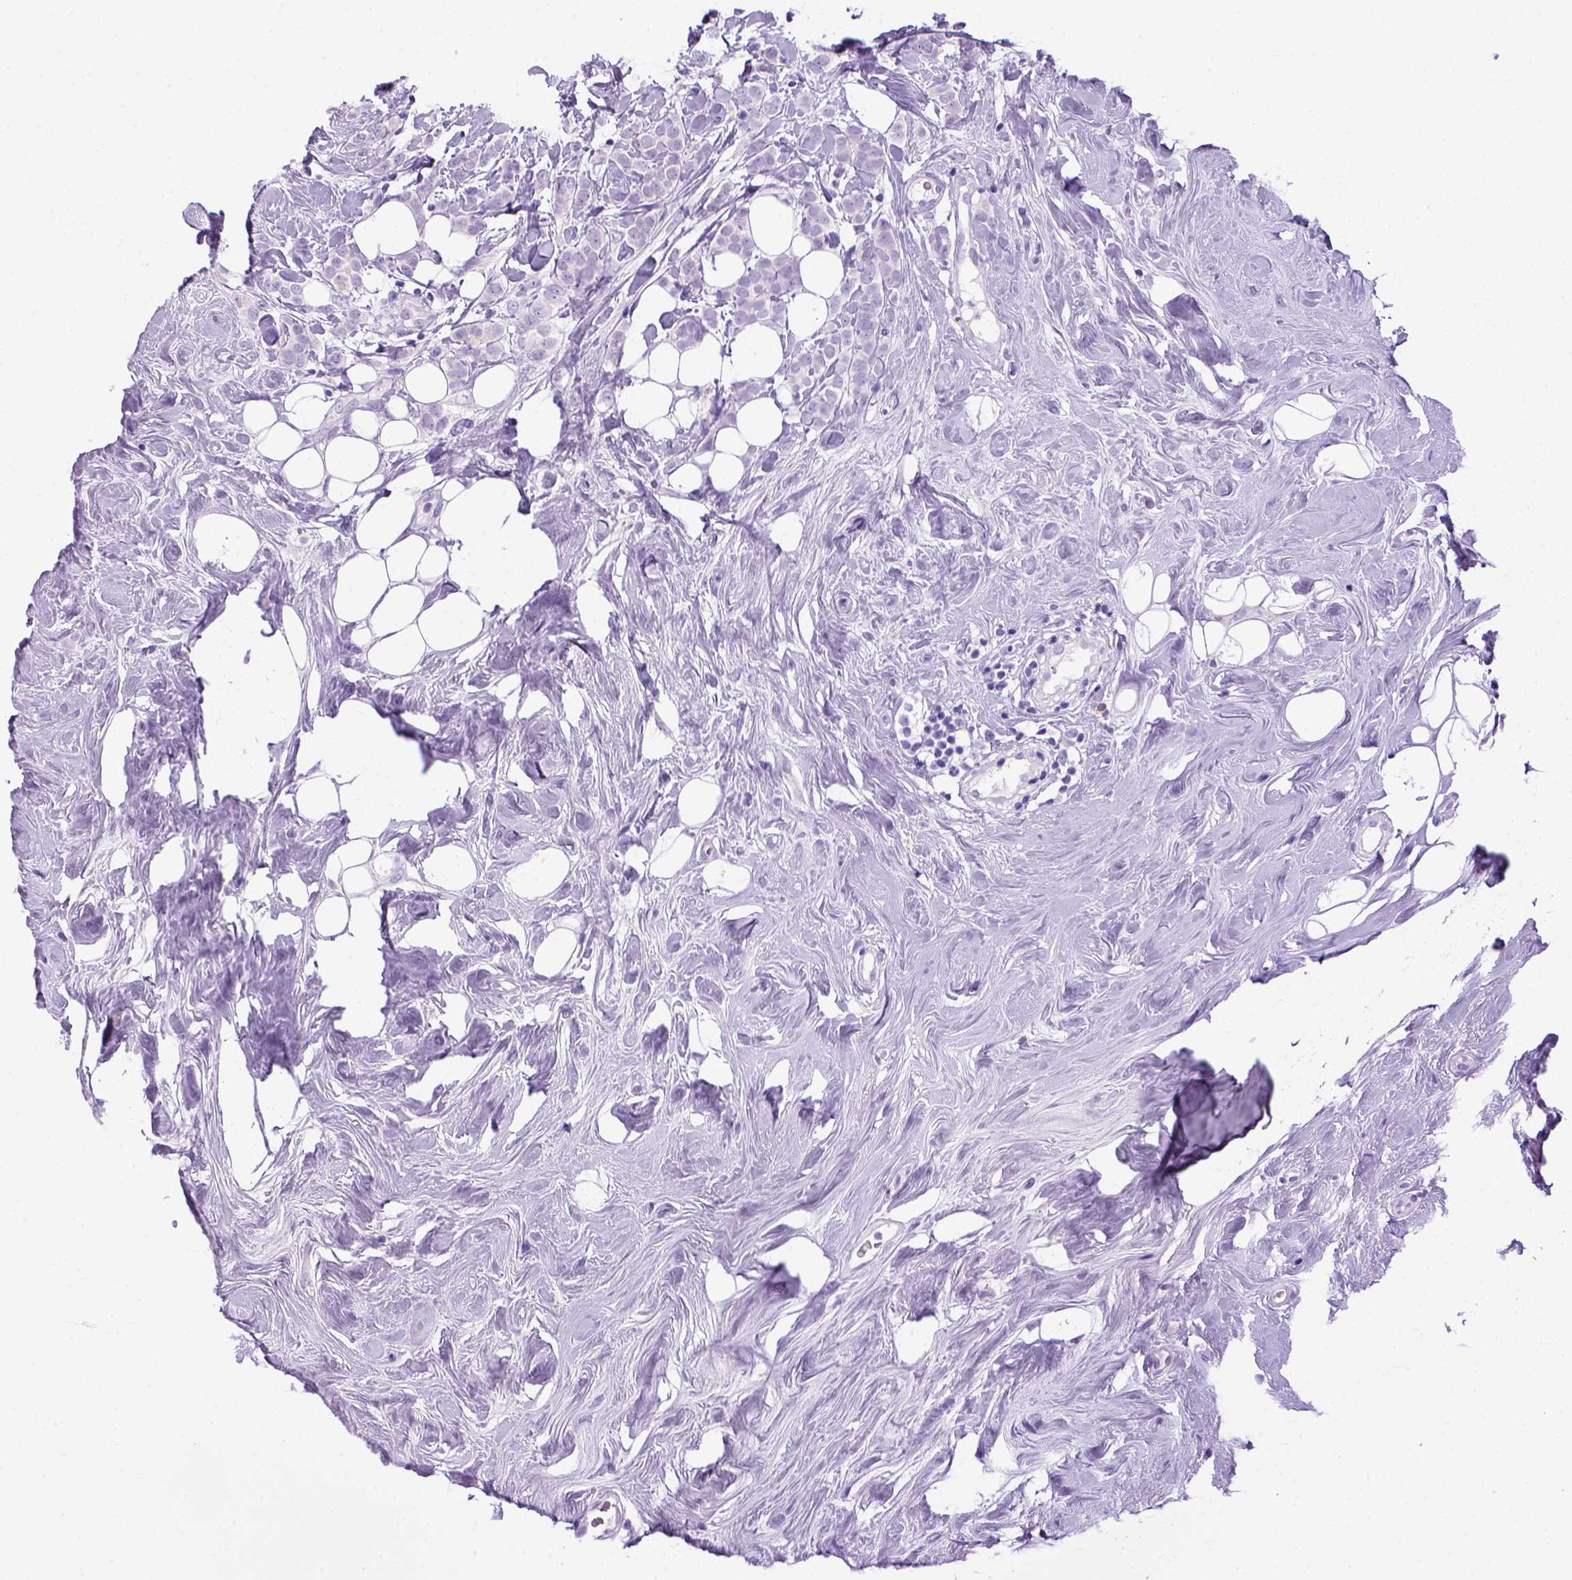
{"staining": {"intensity": "negative", "quantity": "none", "location": "none"}, "tissue": "breast cancer", "cell_type": "Tumor cells", "image_type": "cancer", "snomed": [{"axis": "morphology", "description": "Lobular carcinoma"}, {"axis": "topography", "description": "Breast"}], "caption": "IHC photomicrograph of neoplastic tissue: breast cancer (lobular carcinoma) stained with DAB (3,3'-diaminobenzidine) reveals no significant protein staining in tumor cells. The staining is performed using DAB brown chromogen with nuclei counter-stained in using hematoxylin.", "gene": "SGCG", "patient": {"sex": "female", "age": 49}}